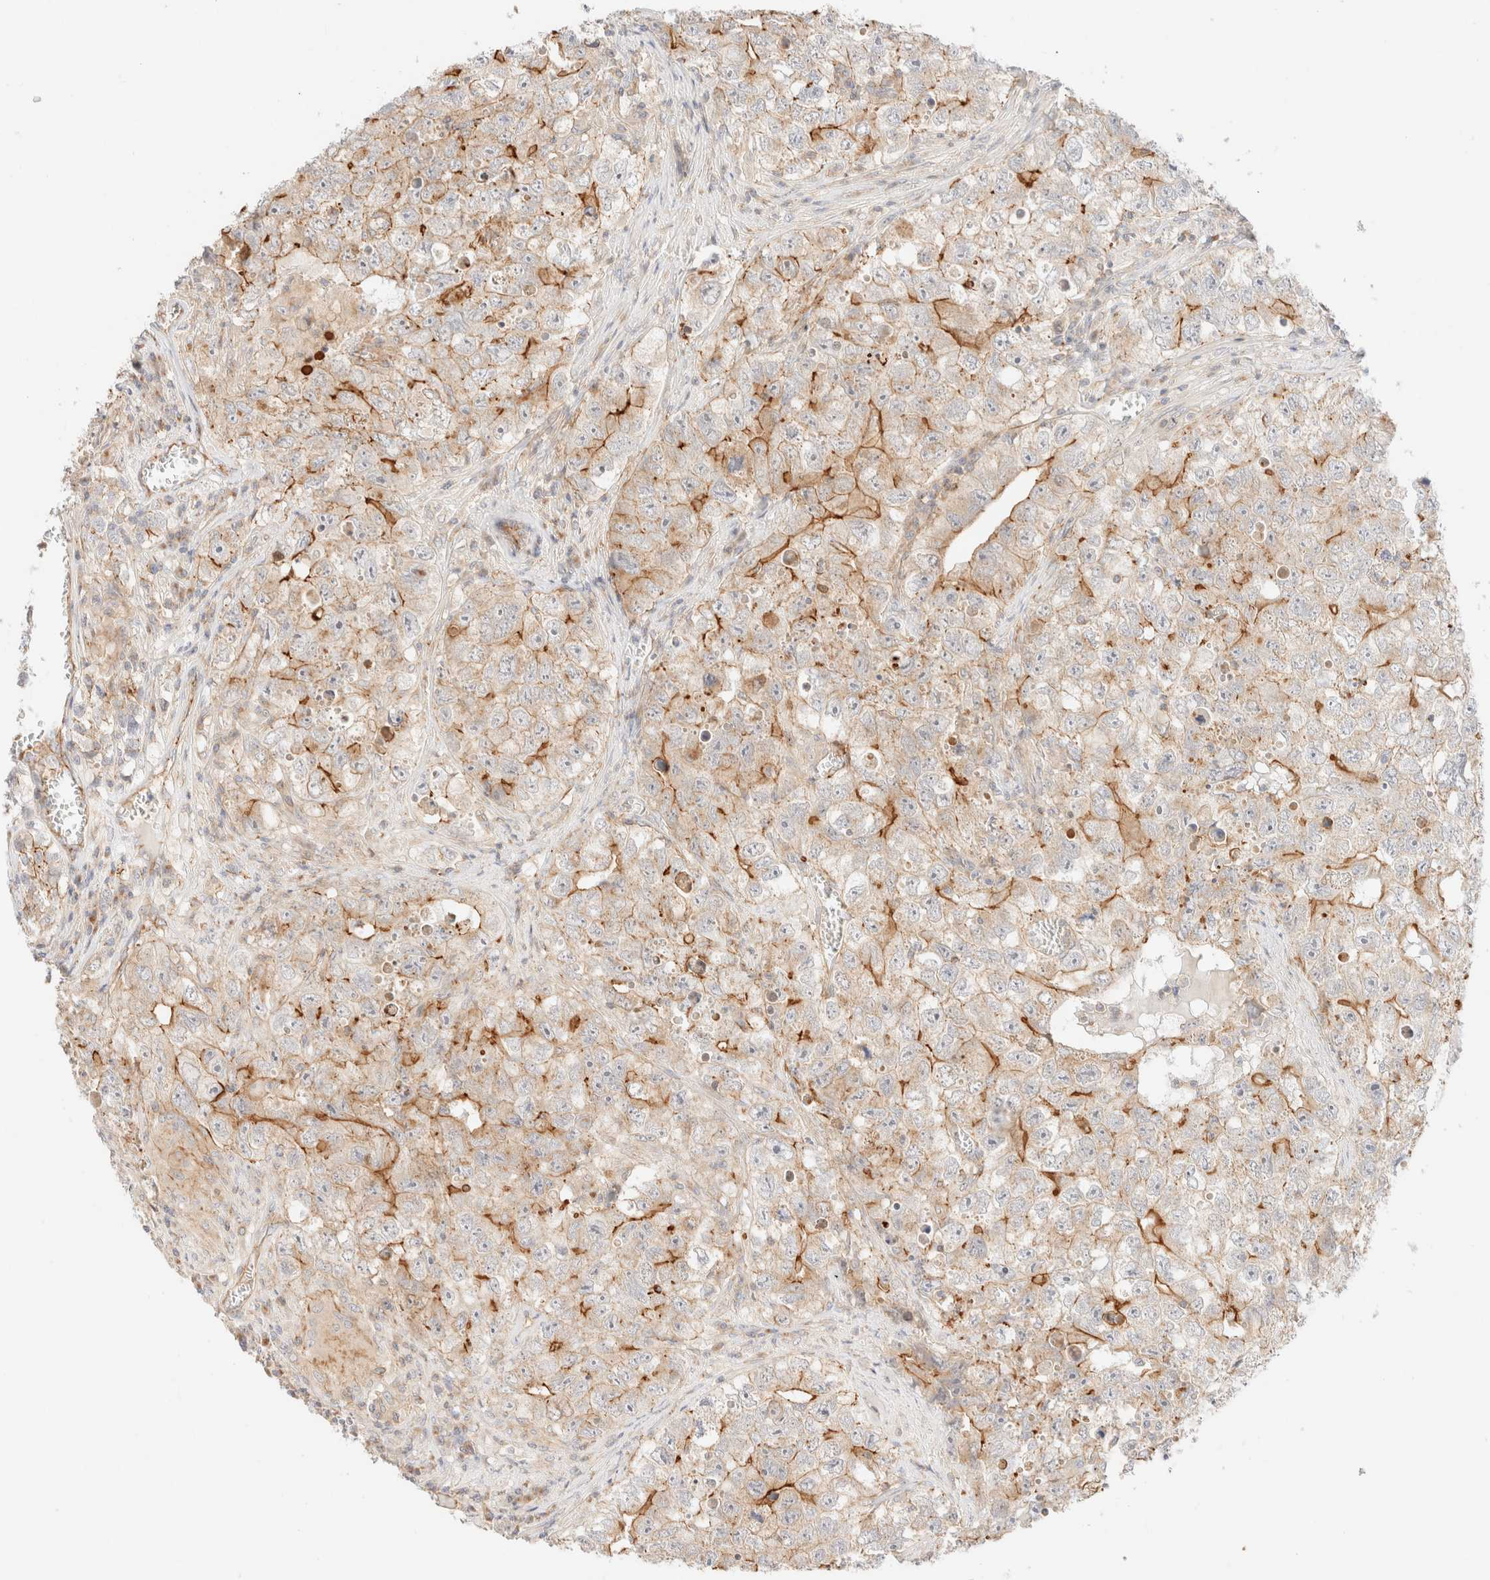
{"staining": {"intensity": "moderate", "quantity": "25%-75%", "location": "cytoplasmic/membranous"}, "tissue": "testis cancer", "cell_type": "Tumor cells", "image_type": "cancer", "snomed": [{"axis": "morphology", "description": "Seminoma, NOS"}, {"axis": "morphology", "description": "Carcinoma, Embryonal, NOS"}, {"axis": "topography", "description": "Testis"}], "caption": "The immunohistochemical stain highlights moderate cytoplasmic/membranous positivity in tumor cells of testis cancer (embryonal carcinoma) tissue.", "gene": "MYO10", "patient": {"sex": "male", "age": 43}}